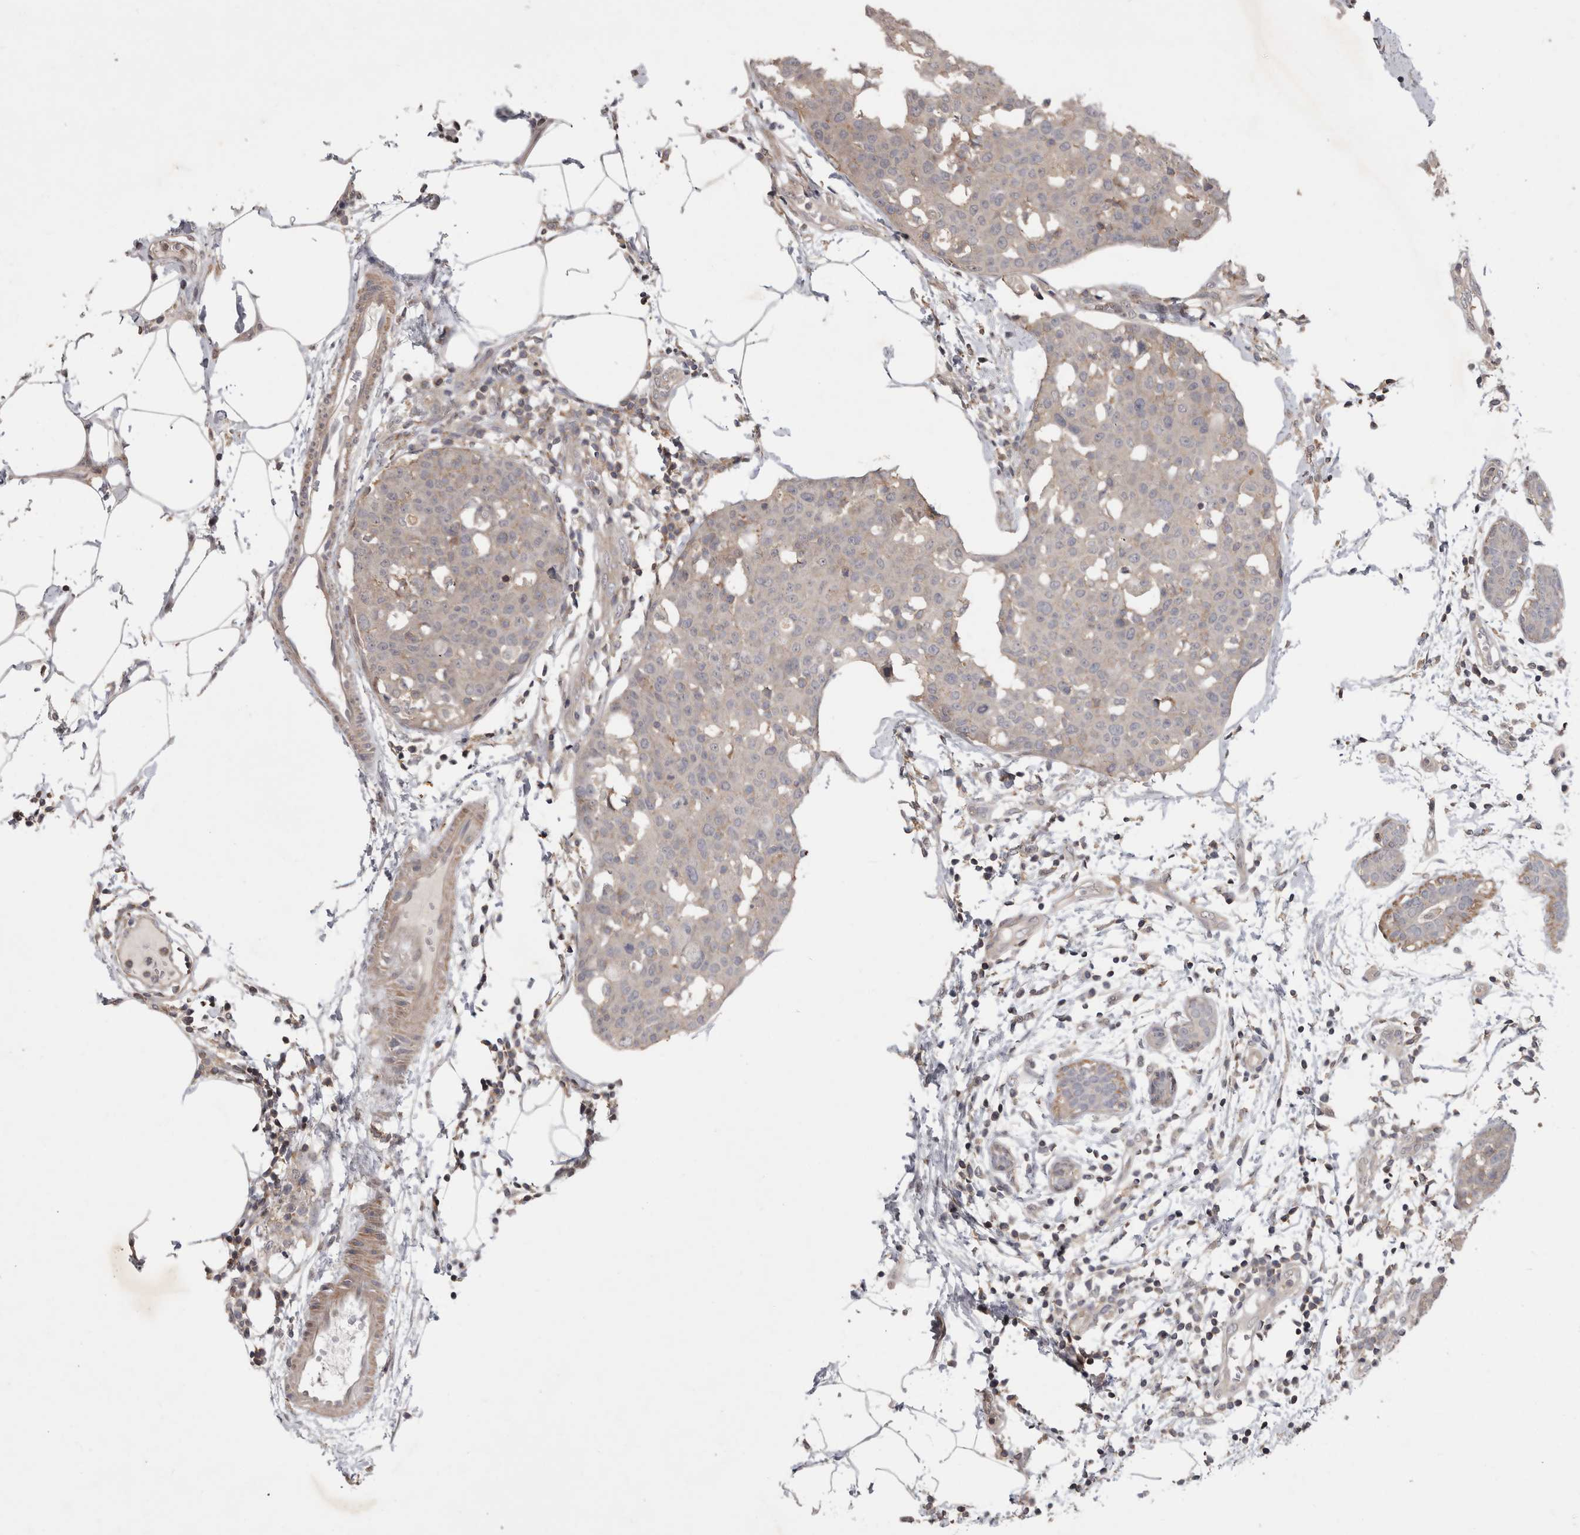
{"staining": {"intensity": "weak", "quantity": "<25%", "location": "cytoplasmic/membranous"}, "tissue": "breast cancer", "cell_type": "Tumor cells", "image_type": "cancer", "snomed": [{"axis": "morphology", "description": "Normal tissue, NOS"}, {"axis": "morphology", "description": "Duct carcinoma"}, {"axis": "topography", "description": "Breast"}], "caption": "A high-resolution micrograph shows immunohistochemistry staining of intraductal carcinoma (breast), which displays no significant staining in tumor cells. (DAB (3,3'-diaminobenzidine) immunohistochemistry with hematoxylin counter stain).", "gene": "SPATA48", "patient": {"sex": "female", "age": 37}}